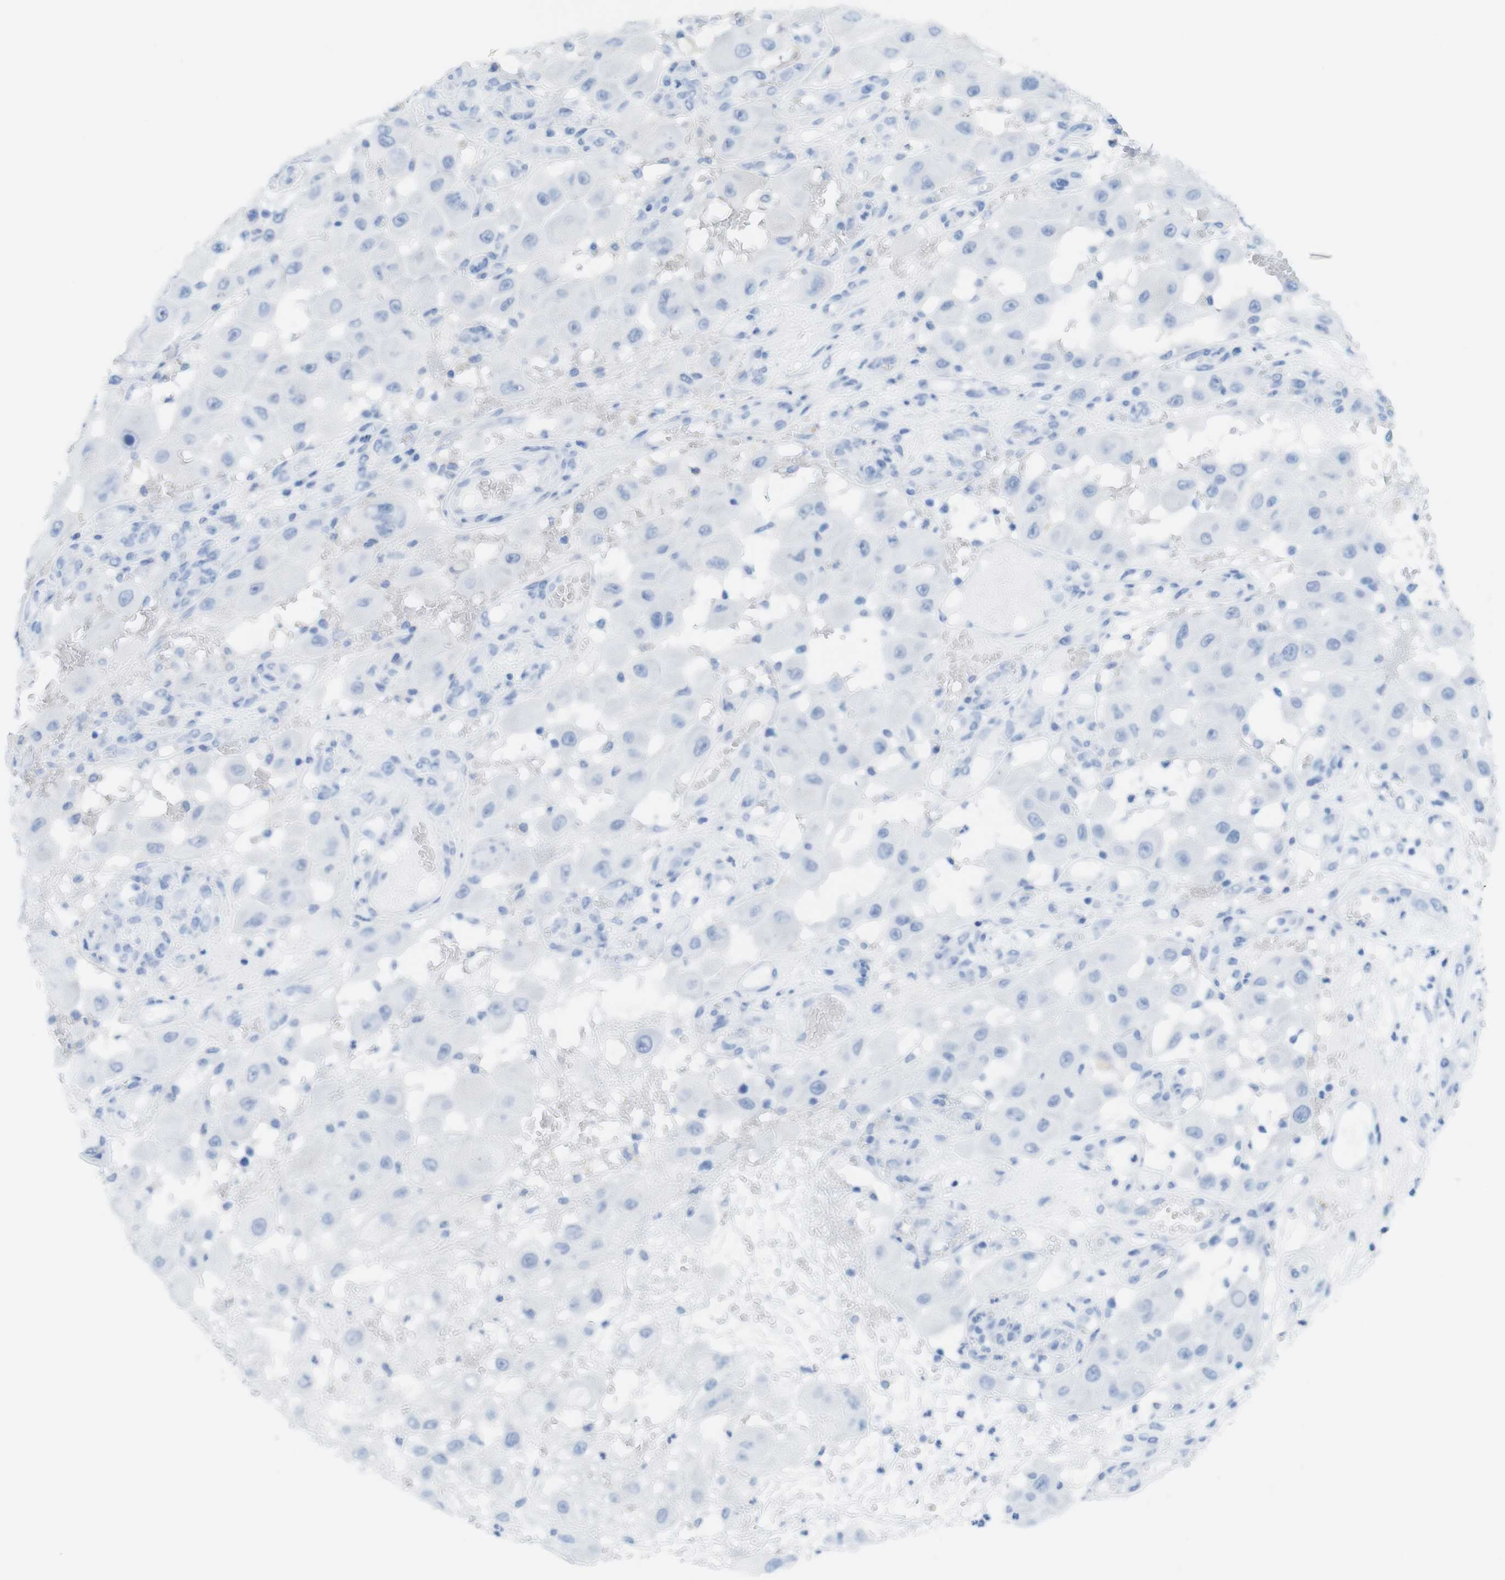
{"staining": {"intensity": "negative", "quantity": "none", "location": "none"}, "tissue": "melanoma", "cell_type": "Tumor cells", "image_type": "cancer", "snomed": [{"axis": "morphology", "description": "Malignant melanoma, NOS"}, {"axis": "topography", "description": "Skin"}], "caption": "High power microscopy image of an IHC micrograph of malignant melanoma, revealing no significant staining in tumor cells.", "gene": "MYH7", "patient": {"sex": "female", "age": 81}}